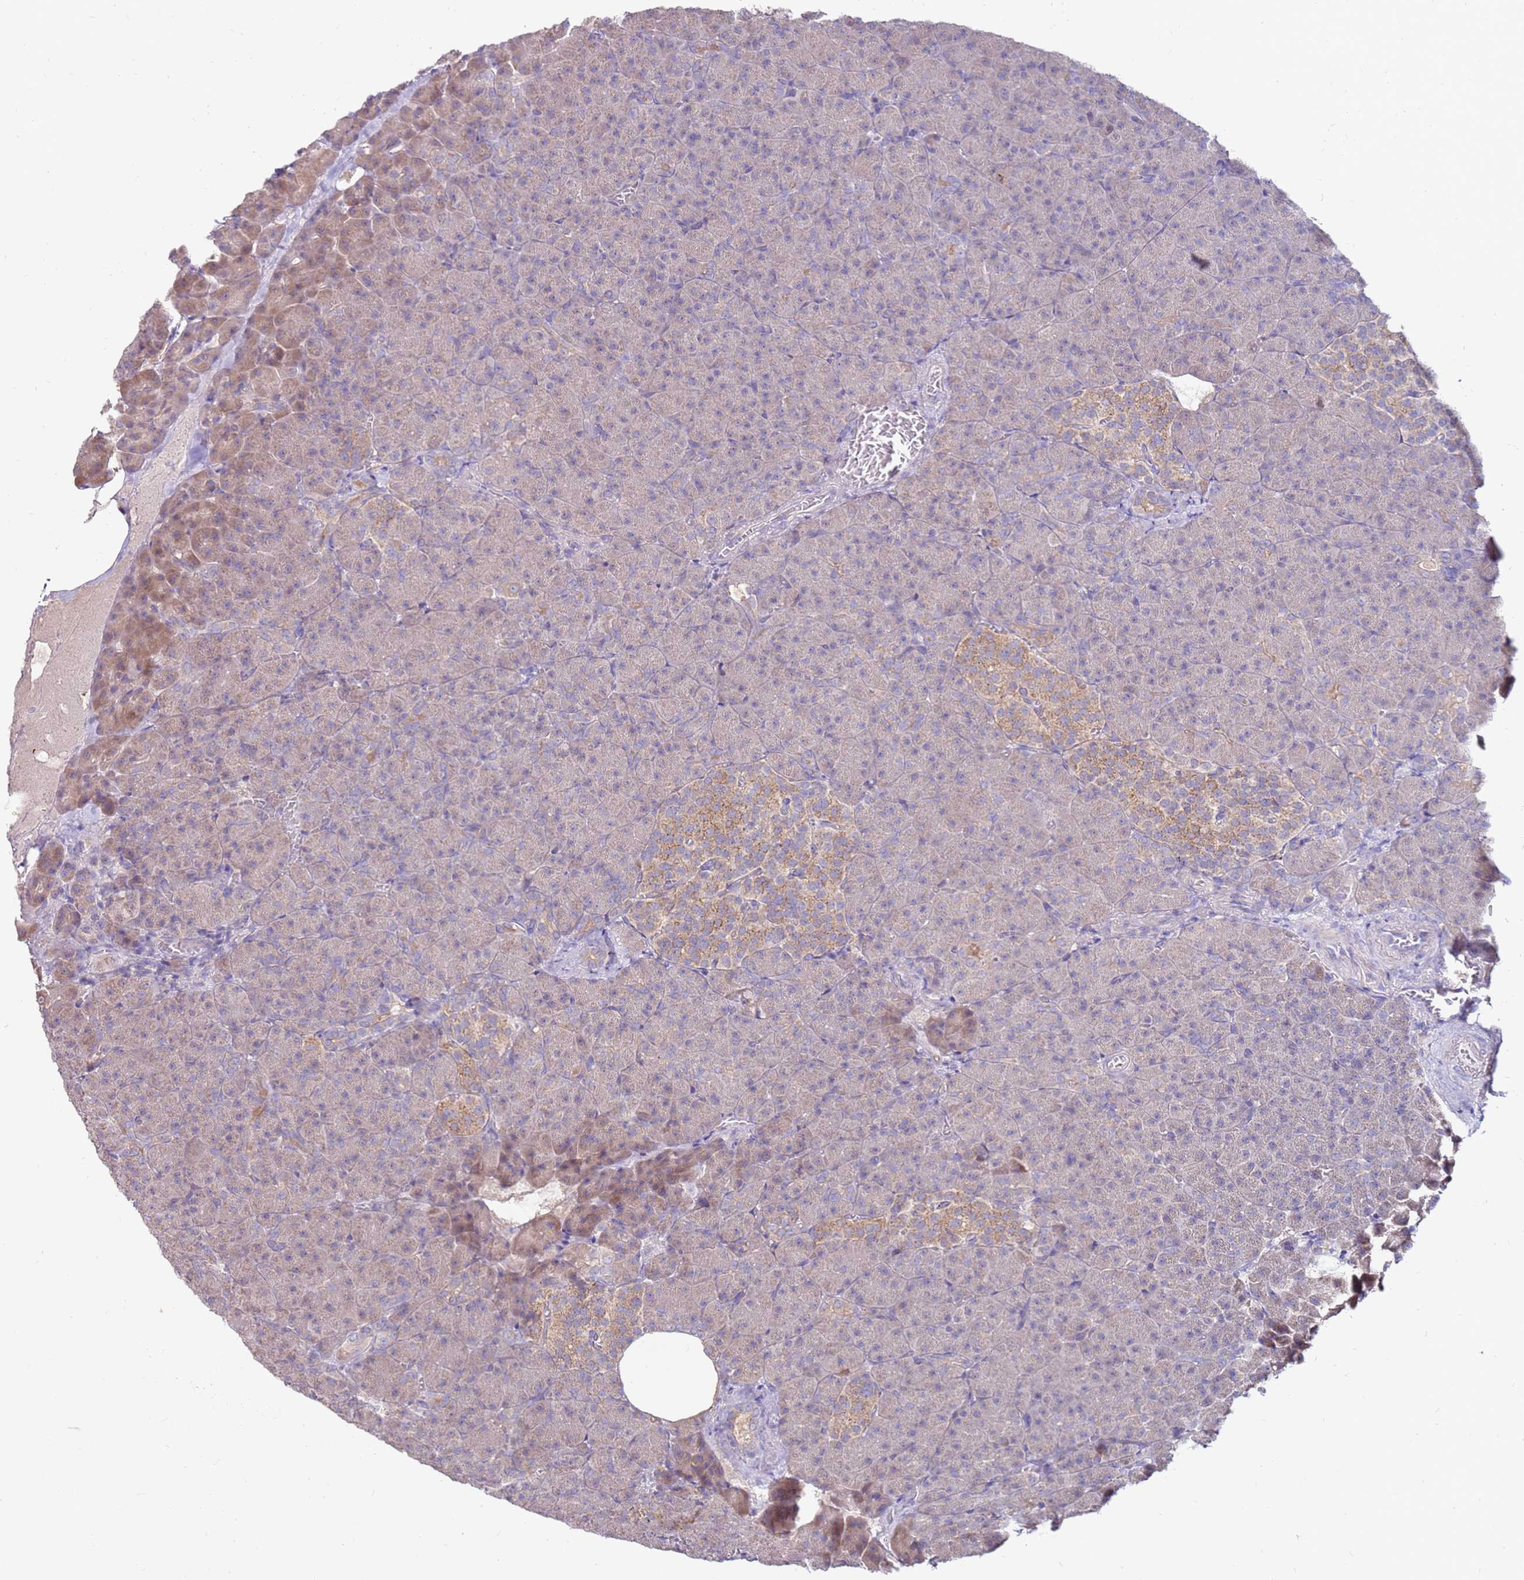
{"staining": {"intensity": "weak", "quantity": "<25%", "location": "cytoplasmic/membranous"}, "tissue": "pancreas", "cell_type": "Exocrine glandular cells", "image_type": "normal", "snomed": [{"axis": "morphology", "description": "Normal tissue, NOS"}, {"axis": "topography", "description": "Pancreas"}], "caption": "High magnification brightfield microscopy of benign pancreas stained with DAB (brown) and counterstained with hematoxylin (blue): exocrine glandular cells show no significant staining. The staining was performed using DAB (3,3'-diaminobenzidine) to visualize the protein expression in brown, while the nuclei were stained in blue with hematoxylin (Magnification: 20x).", "gene": "SLC44A4", "patient": {"sex": "female", "age": 74}}